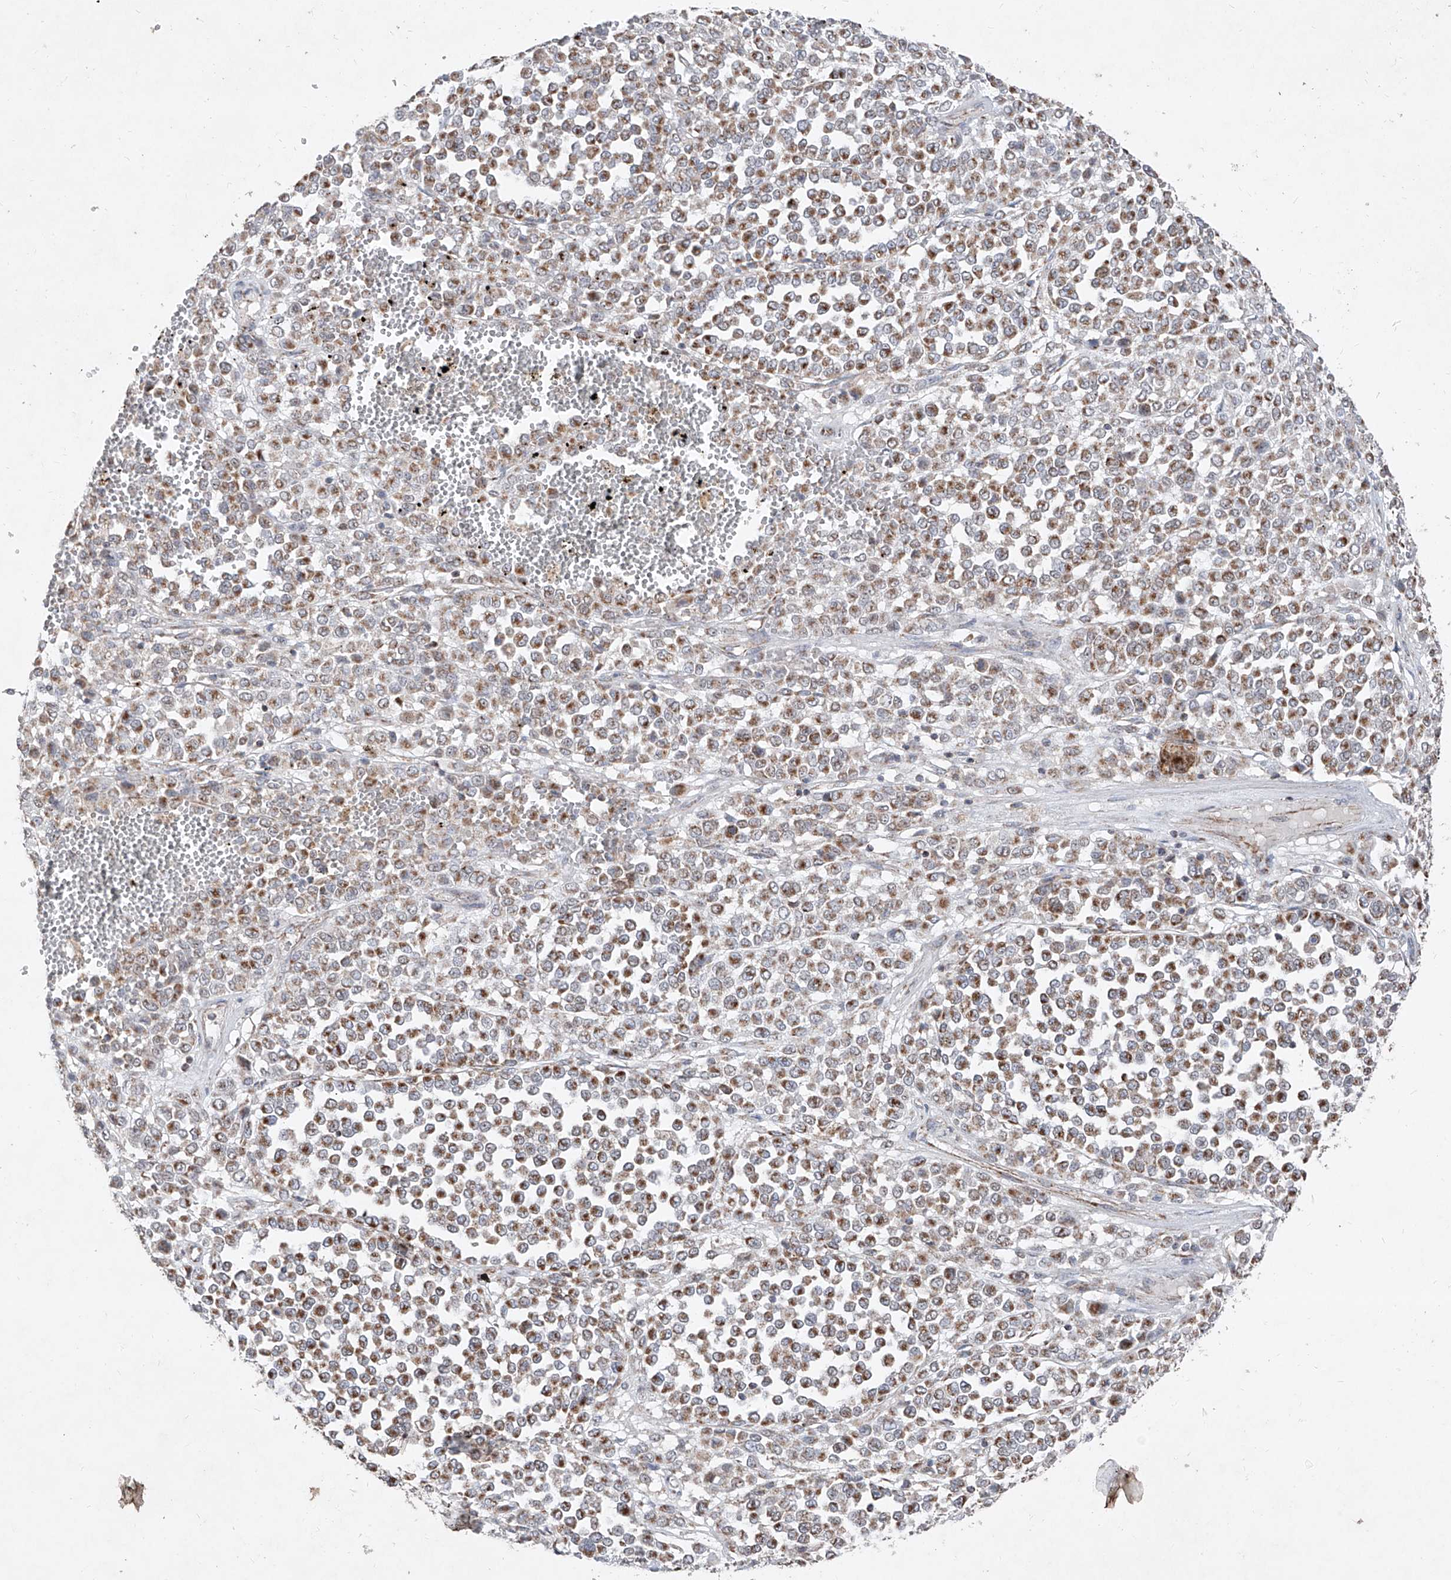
{"staining": {"intensity": "moderate", "quantity": ">75%", "location": "cytoplasmic/membranous"}, "tissue": "melanoma", "cell_type": "Tumor cells", "image_type": "cancer", "snomed": [{"axis": "morphology", "description": "Malignant melanoma, Metastatic site"}, {"axis": "topography", "description": "Pancreas"}], "caption": "Malignant melanoma (metastatic site) stained with IHC displays moderate cytoplasmic/membranous positivity in about >75% of tumor cells. (IHC, brightfield microscopy, high magnification).", "gene": "NDUFB3", "patient": {"sex": "female", "age": 30}}